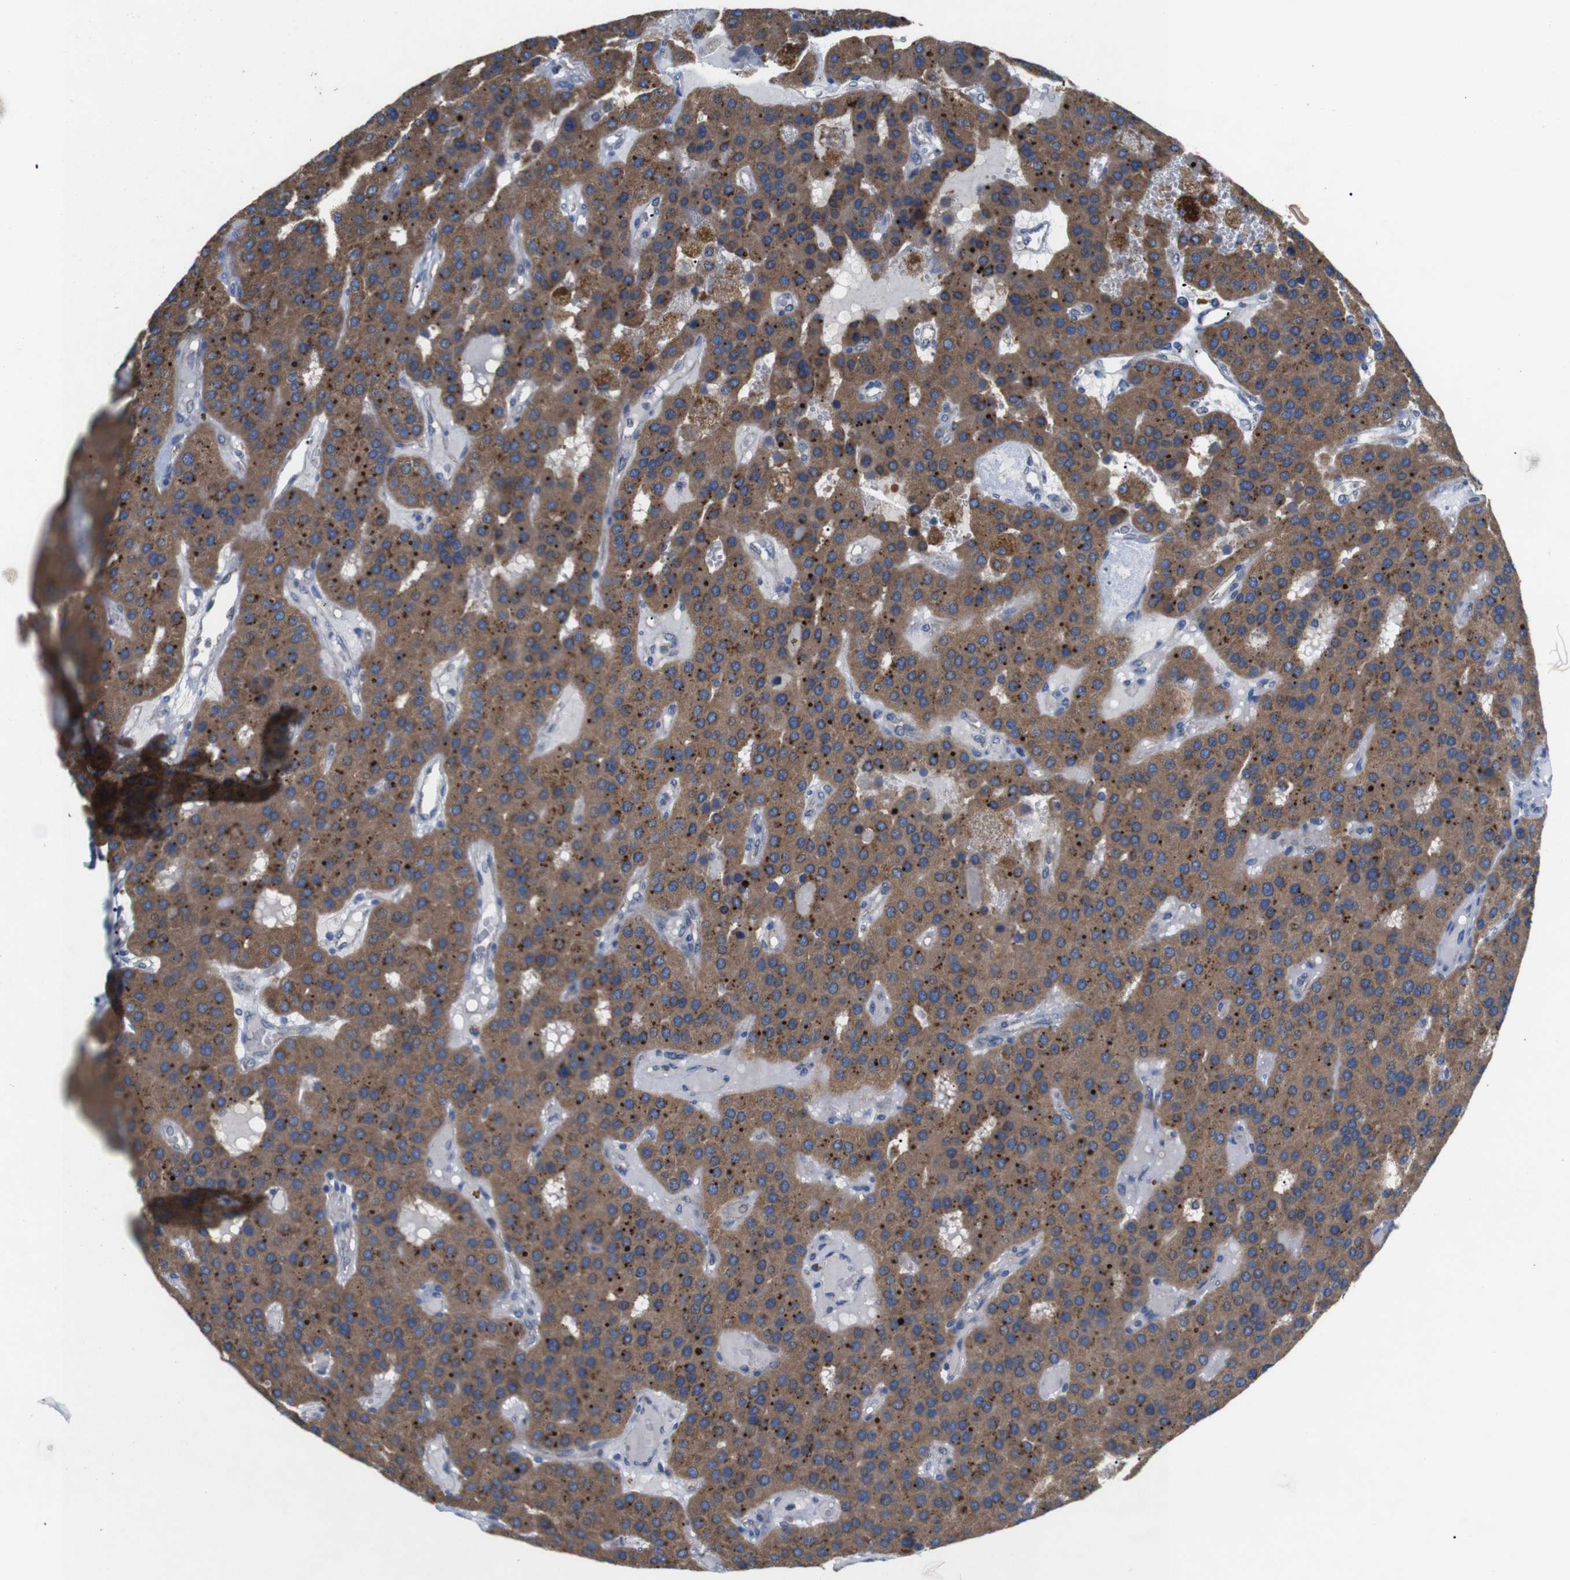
{"staining": {"intensity": "moderate", "quantity": ">75%", "location": "cytoplasmic/membranous"}, "tissue": "parathyroid gland", "cell_type": "Glandular cells", "image_type": "normal", "snomed": [{"axis": "morphology", "description": "Normal tissue, NOS"}, {"axis": "morphology", "description": "Adenoma, NOS"}, {"axis": "topography", "description": "Parathyroid gland"}], "caption": "About >75% of glandular cells in unremarkable human parathyroid gland reveal moderate cytoplasmic/membranous protein staining as visualized by brown immunohistochemical staining.", "gene": "F2RL1", "patient": {"sex": "female", "age": 86}}